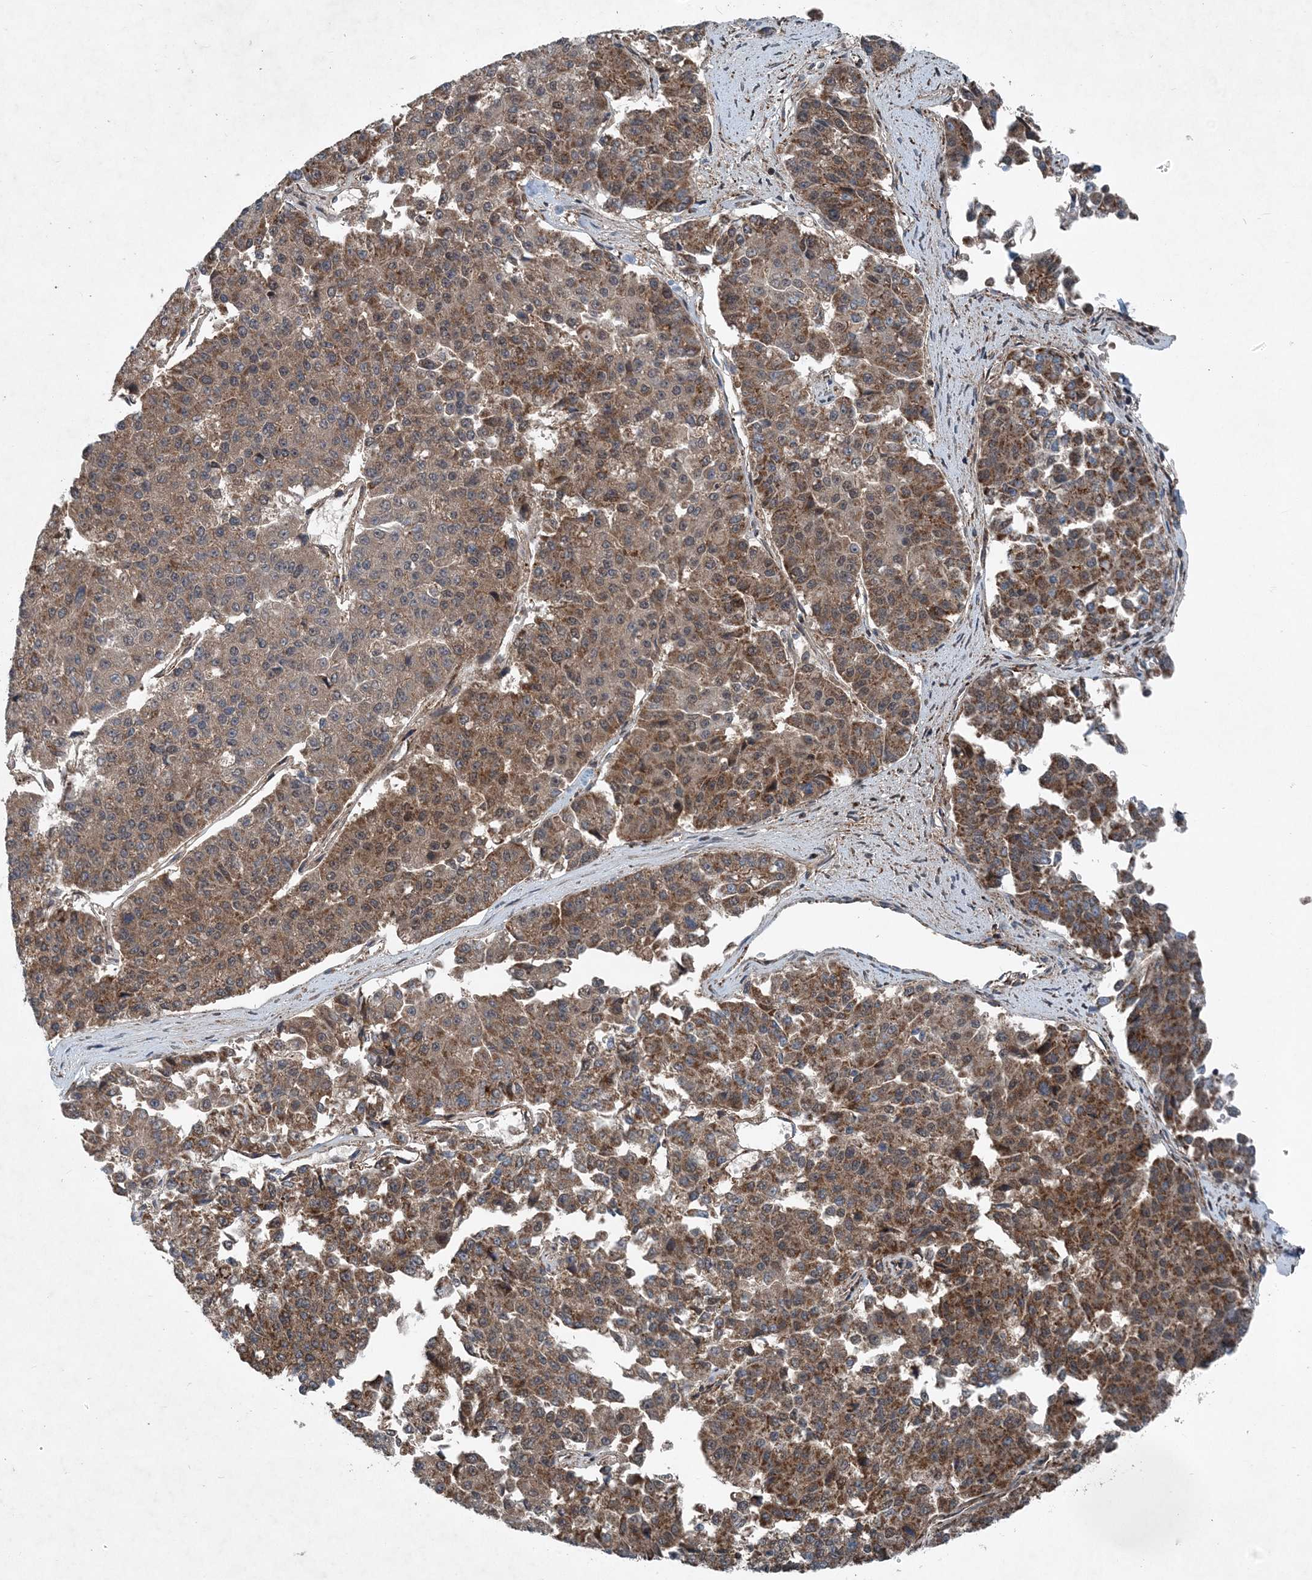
{"staining": {"intensity": "moderate", "quantity": ">75%", "location": "cytoplasmic/membranous"}, "tissue": "pancreatic cancer", "cell_type": "Tumor cells", "image_type": "cancer", "snomed": [{"axis": "morphology", "description": "Adenocarcinoma, NOS"}, {"axis": "topography", "description": "Pancreas"}], "caption": "The immunohistochemical stain shows moderate cytoplasmic/membranous expression in tumor cells of adenocarcinoma (pancreatic) tissue.", "gene": "NDUFA2", "patient": {"sex": "male", "age": 50}}